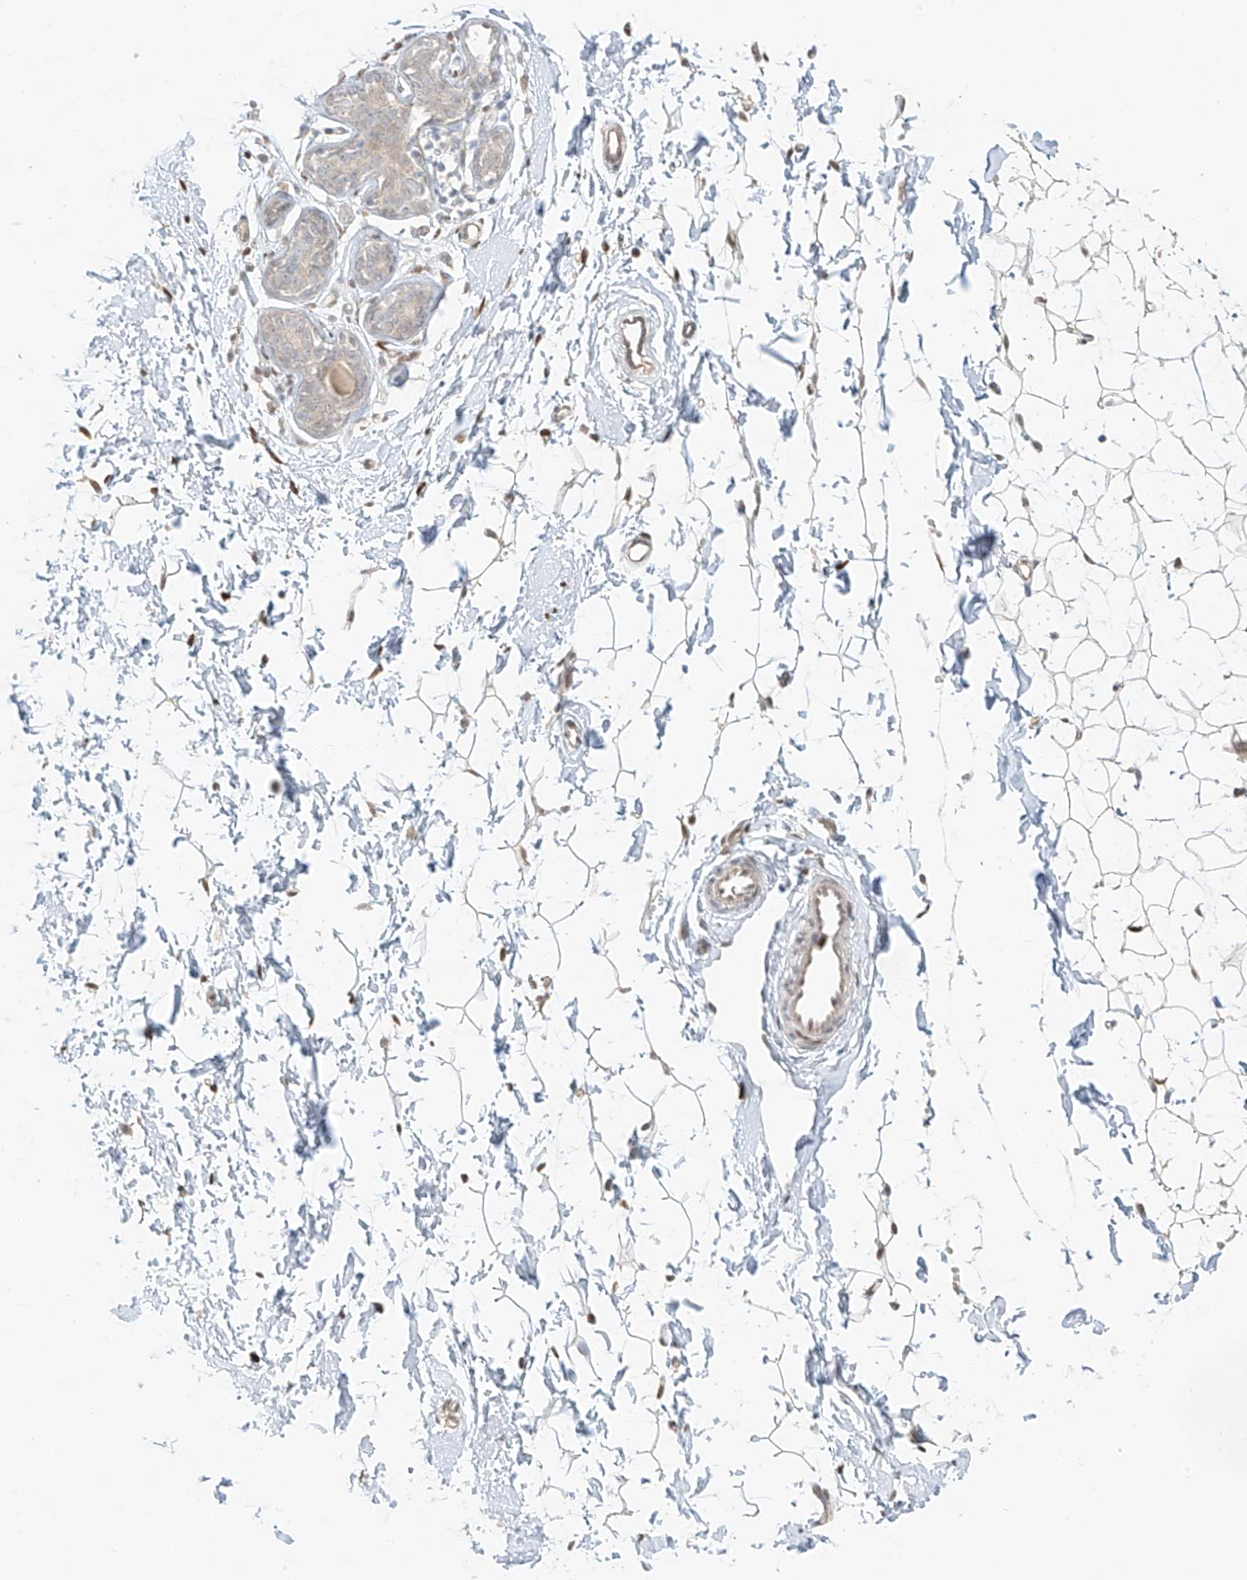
{"staining": {"intensity": "moderate", "quantity": ">75%", "location": "cytoplasmic/membranous,nuclear"}, "tissue": "adipose tissue", "cell_type": "Adipocytes", "image_type": "normal", "snomed": [{"axis": "morphology", "description": "Normal tissue, NOS"}, {"axis": "topography", "description": "Breast"}], "caption": "The histopathology image reveals a brown stain indicating the presence of a protein in the cytoplasmic/membranous,nuclear of adipocytes in adipose tissue.", "gene": "ZNF774", "patient": {"sex": "female", "age": 23}}